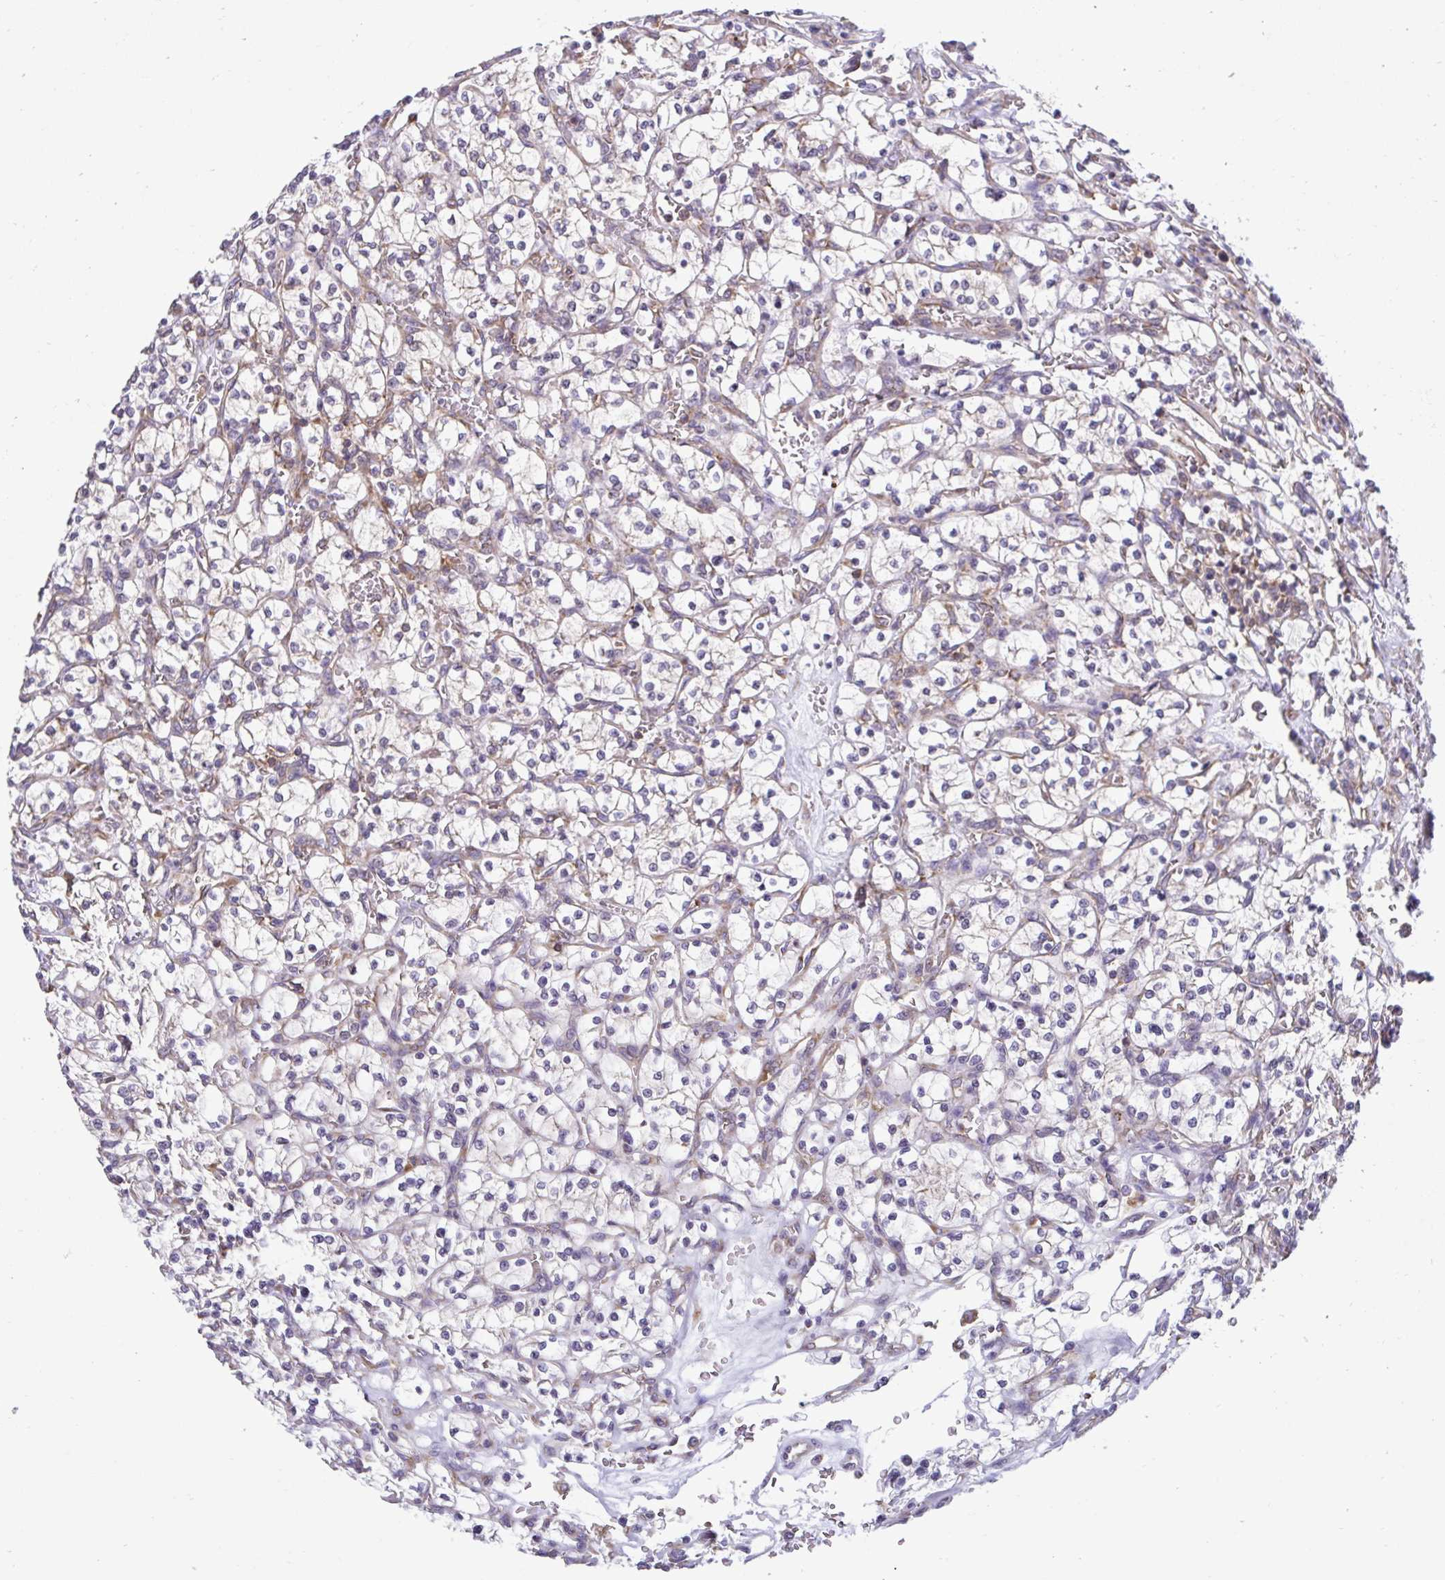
{"staining": {"intensity": "negative", "quantity": "none", "location": "none"}, "tissue": "renal cancer", "cell_type": "Tumor cells", "image_type": "cancer", "snomed": [{"axis": "morphology", "description": "Adenocarcinoma, NOS"}, {"axis": "topography", "description": "Kidney"}], "caption": "Immunohistochemical staining of human adenocarcinoma (renal) shows no significant positivity in tumor cells.", "gene": "RPS7", "patient": {"sex": "female", "age": 64}}